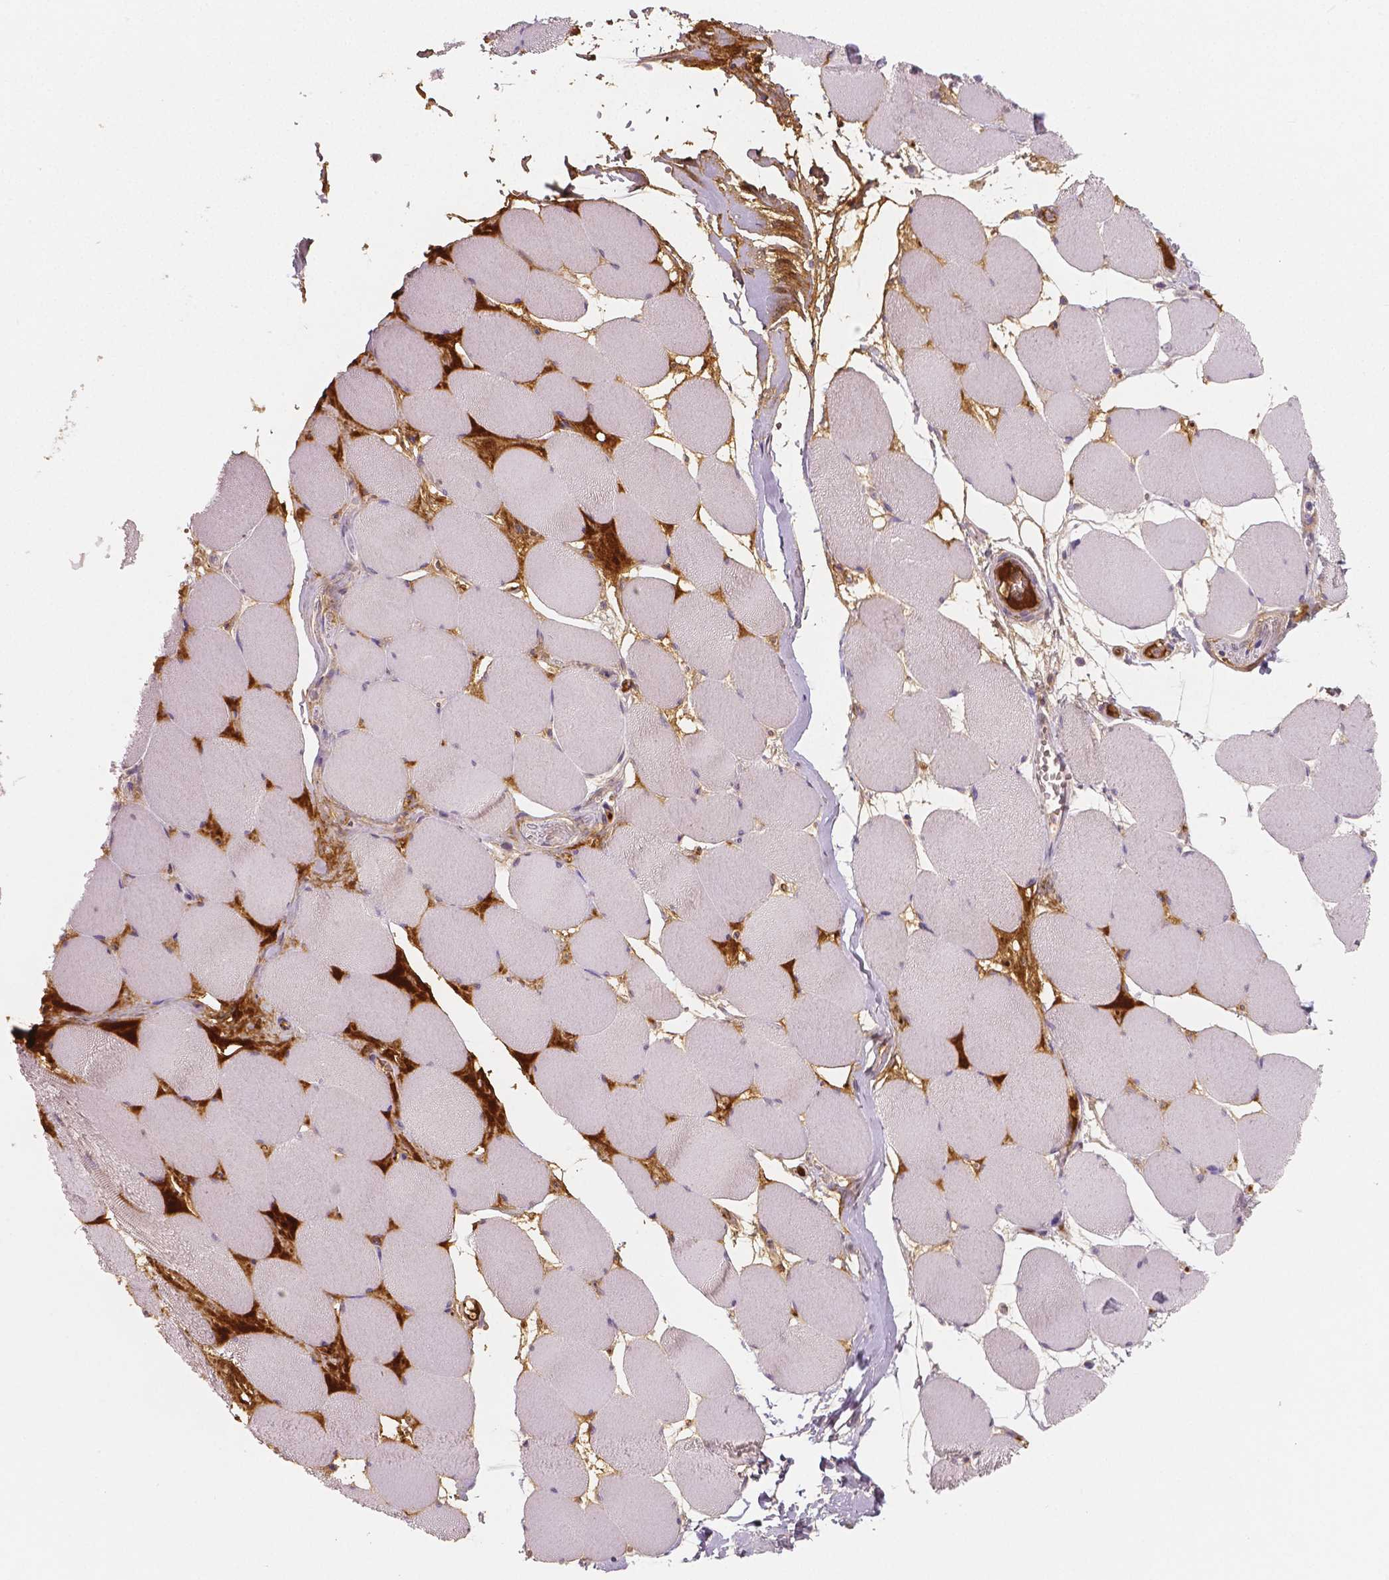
{"staining": {"intensity": "negative", "quantity": "none", "location": "none"}, "tissue": "skeletal muscle", "cell_type": "Myocytes", "image_type": "normal", "snomed": [{"axis": "morphology", "description": "Normal tissue, NOS"}, {"axis": "topography", "description": "Skeletal muscle"}], "caption": "A photomicrograph of human skeletal muscle is negative for staining in myocytes. (DAB IHC, high magnification).", "gene": "APOA4", "patient": {"sex": "female", "age": 75}}